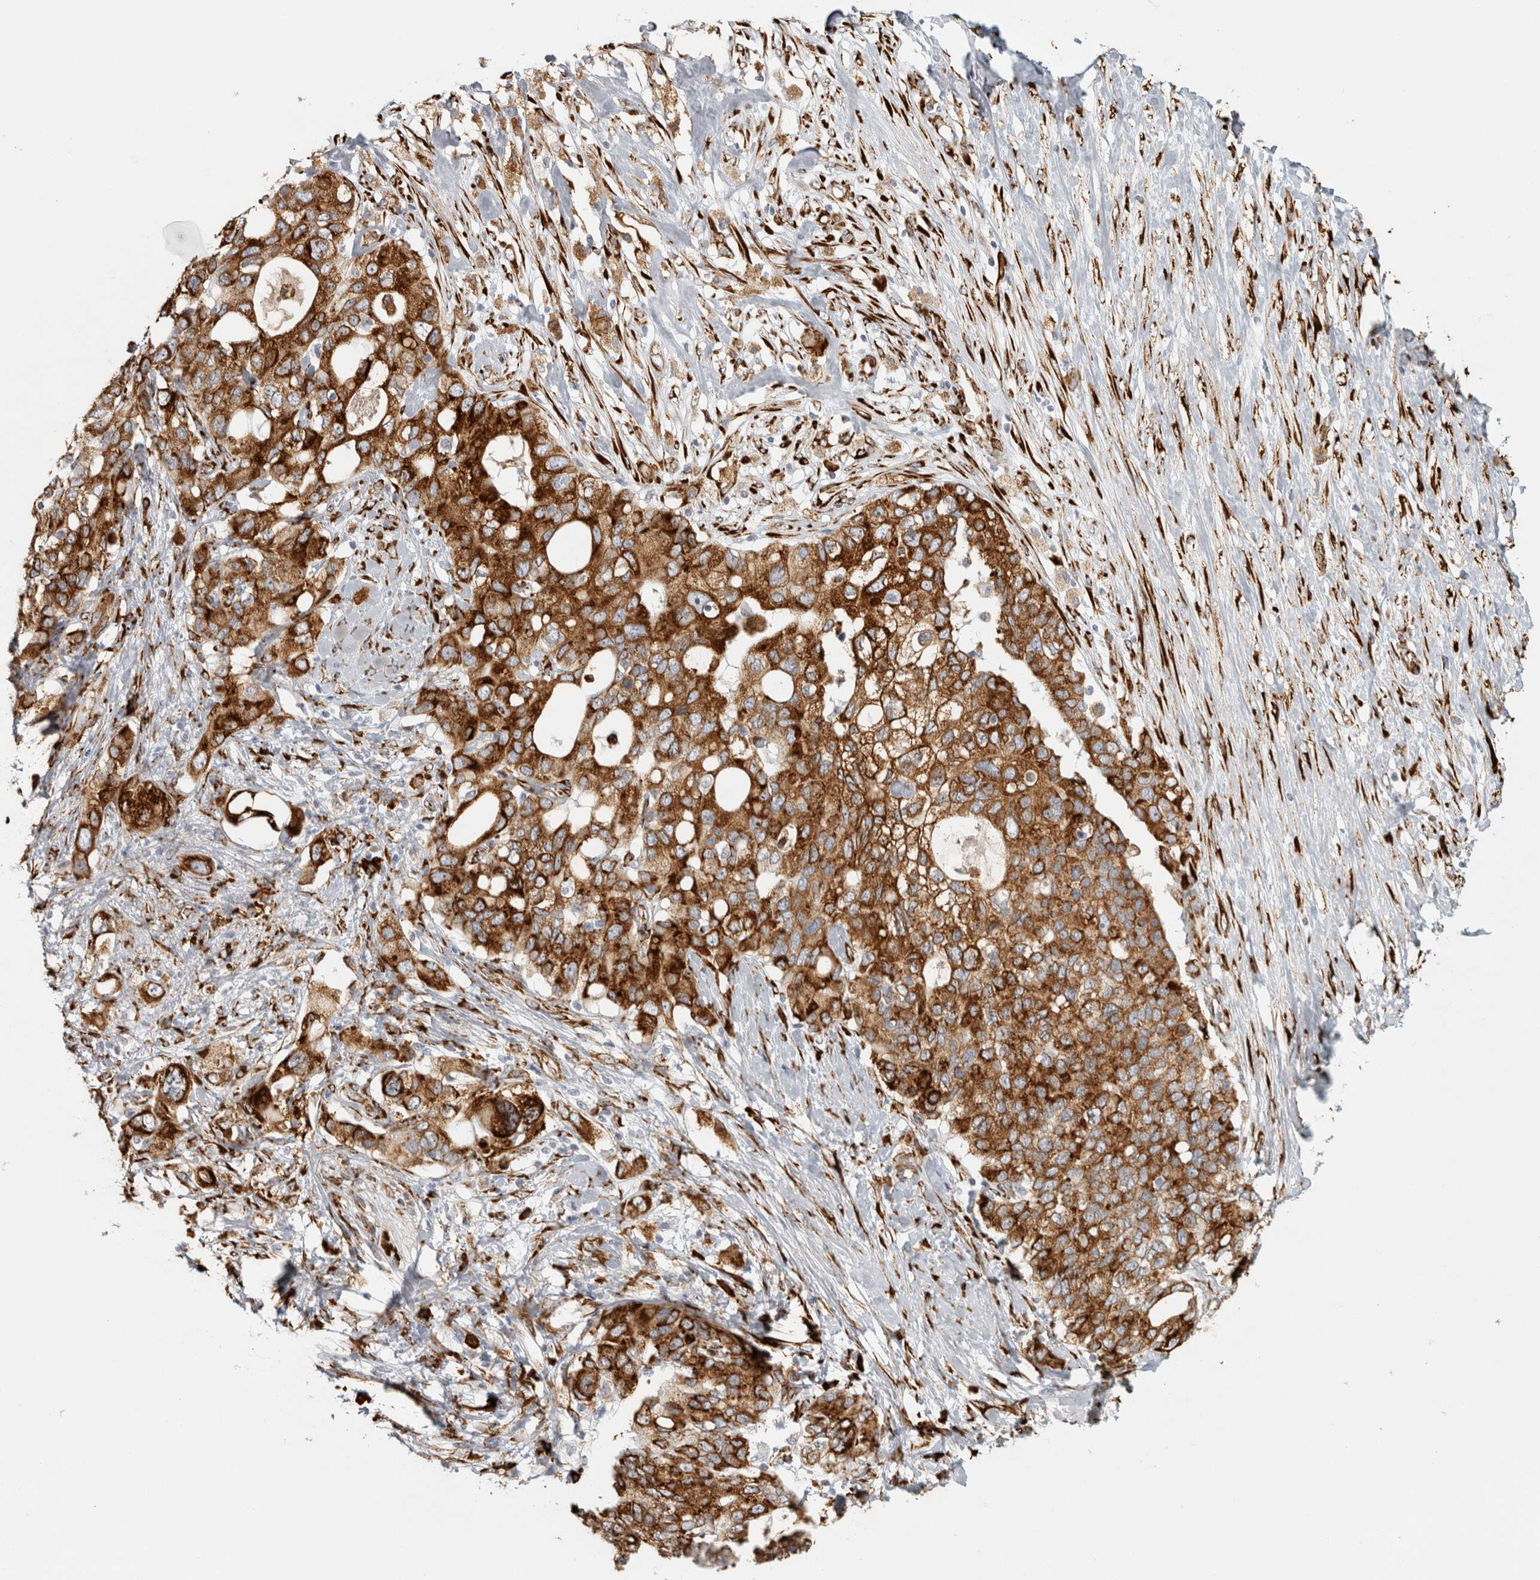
{"staining": {"intensity": "strong", "quantity": ">75%", "location": "cytoplasmic/membranous"}, "tissue": "pancreatic cancer", "cell_type": "Tumor cells", "image_type": "cancer", "snomed": [{"axis": "morphology", "description": "Adenocarcinoma, NOS"}, {"axis": "topography", "description": "Pancreas"}], "caption": "Pancreatic cancer stained with a brown dye shows strong cytoplasmic/membranous positive staining in about >75% of tumor cells.", "gene": "OSTN", "patient": {"sex": "female", "age": 56}}